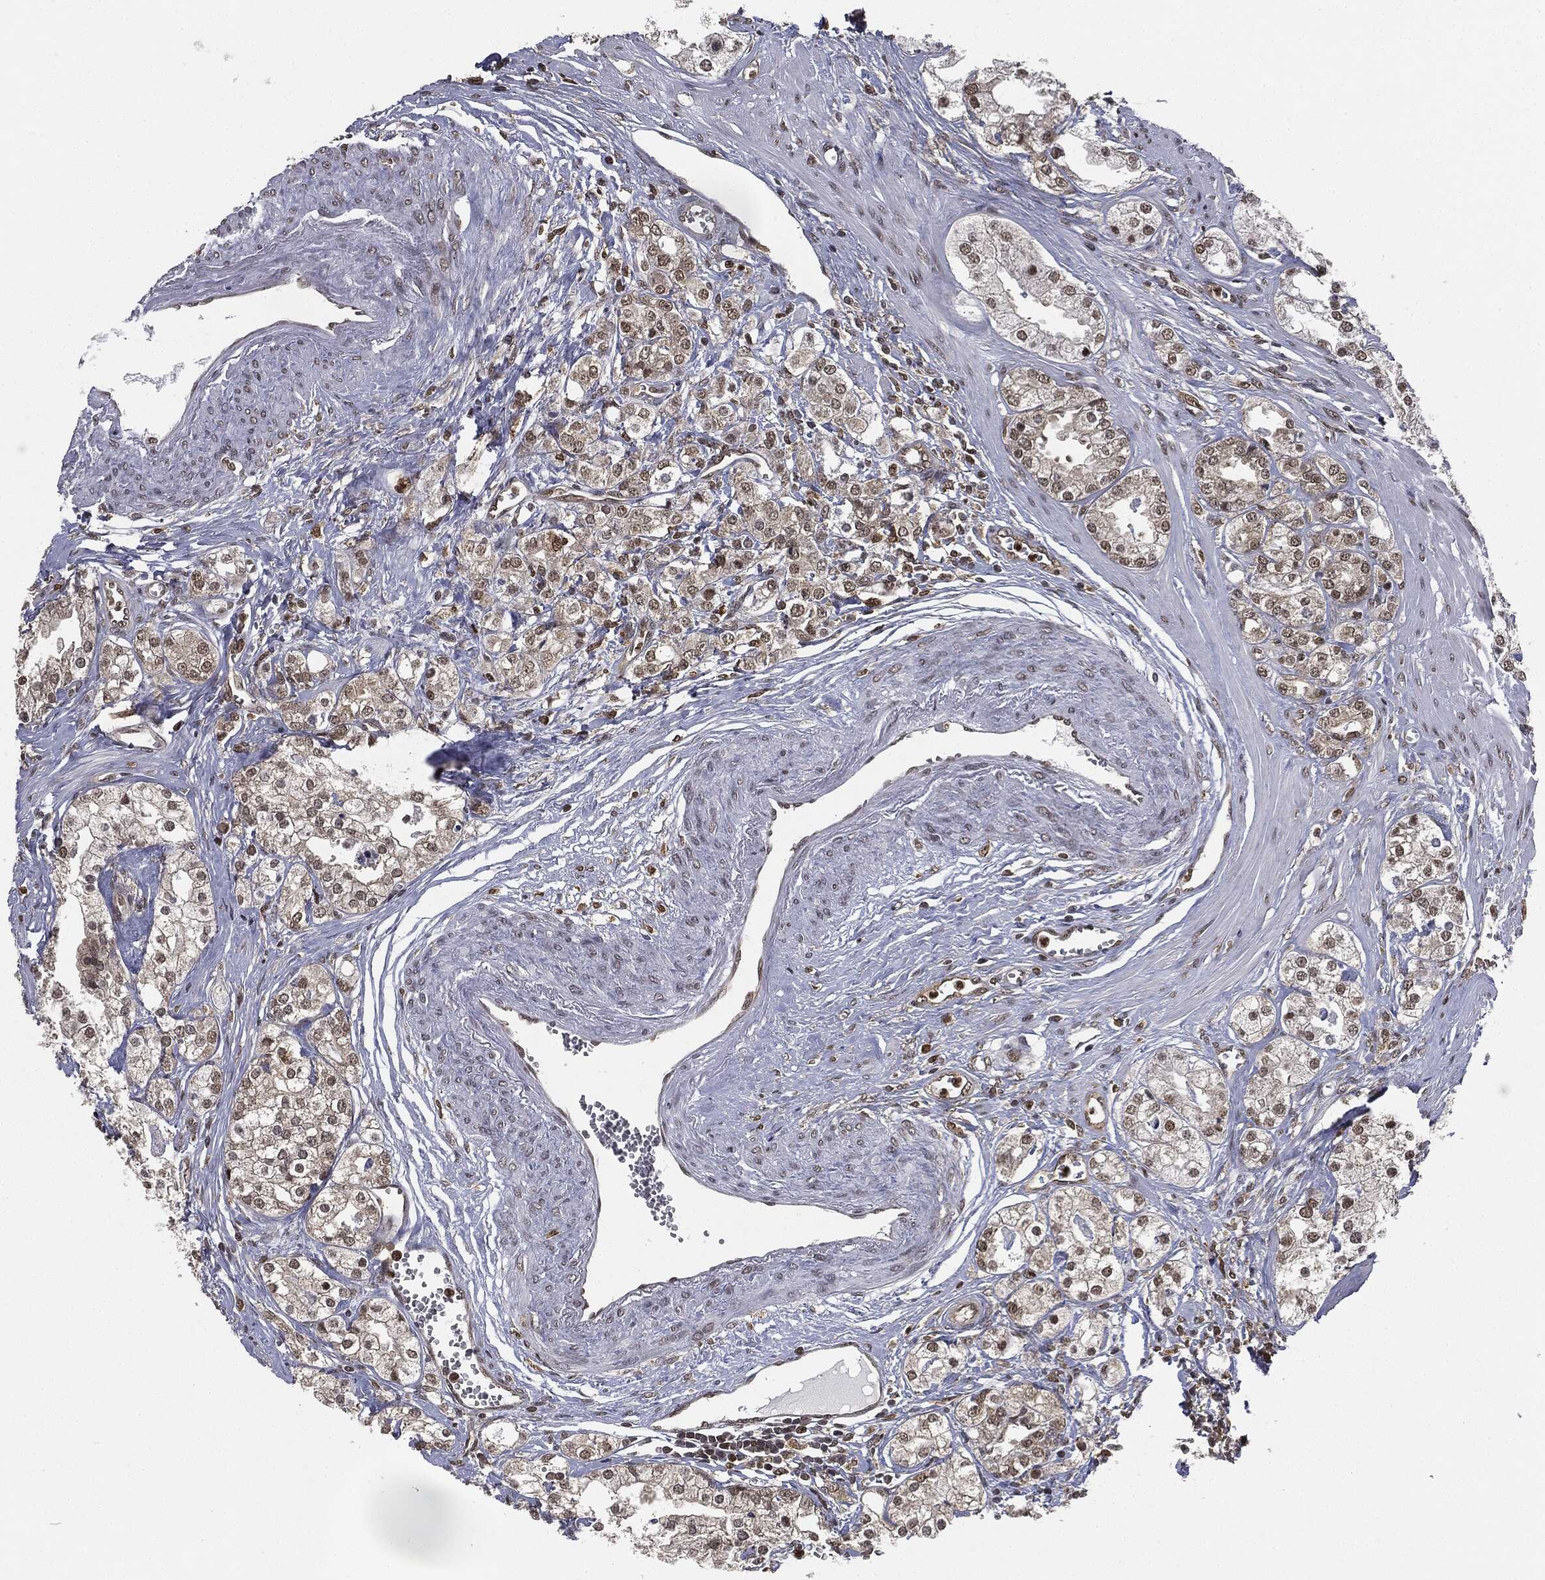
{"staining": {"intensity": "weak", "quantity": "25%-75%", "location": "nuclear"}, "tissue": "prostate cancer", "cell_type": "Tumor cells", "image_type": "cancer", "snomed": [{"axis": "morphology", "description": "Adenocarcinoma, NOS"}, {"axis": "topography", "description": "Prostate and seminal vesicle, NOS"}, {"axis": "topography", "description": "Prostate"}], "caption": "Human prostate cancer stained with a brown dye exhibits weak nuclear positive expression in about 25%-75% of tumor cells.", "gene": "TBC1D22A", "patient": {"sex": "male", "age": 62}}